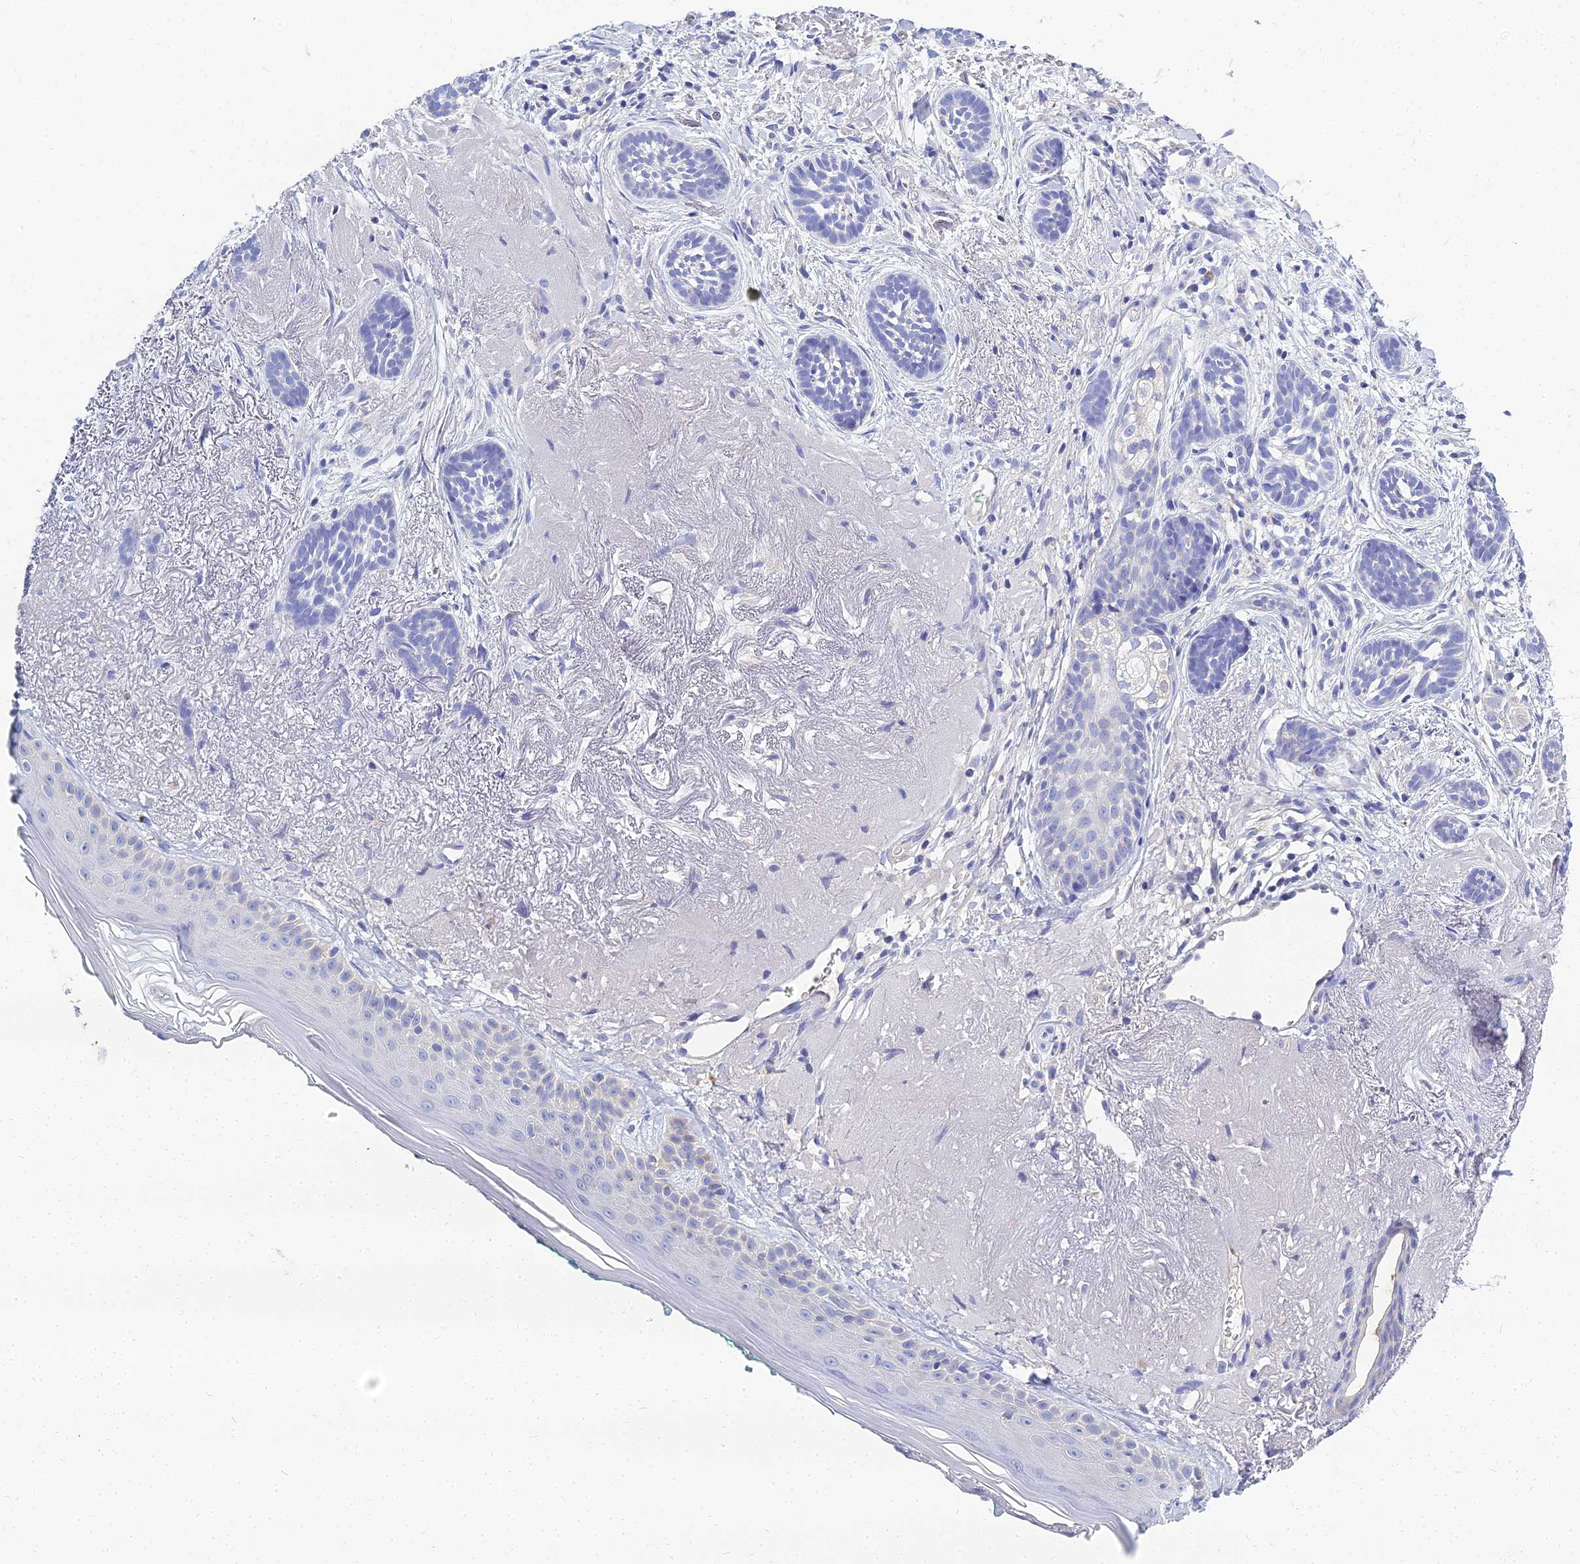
{"staining": {"intensity": "negative", "quantity": "none", "location": "none"}, "tissue": "skin cancer", "cell_type": "Tumor cells", "image_type": "cancer", "snomed": [{"axis": "morphology", "description": "Basal cell carcinoma"}, {"axis": "topography", "description": "Skin"}], "caption": "Immunohistochemistry histopathology image of neoplastic tissue: skin basal cell carcinoma stained with DAB (3,3'-diaminobenzidine) shows no significant protein positivity in tumor cells.", "gene": "NPY", "patient": {"sex": "male", "age": 71}}